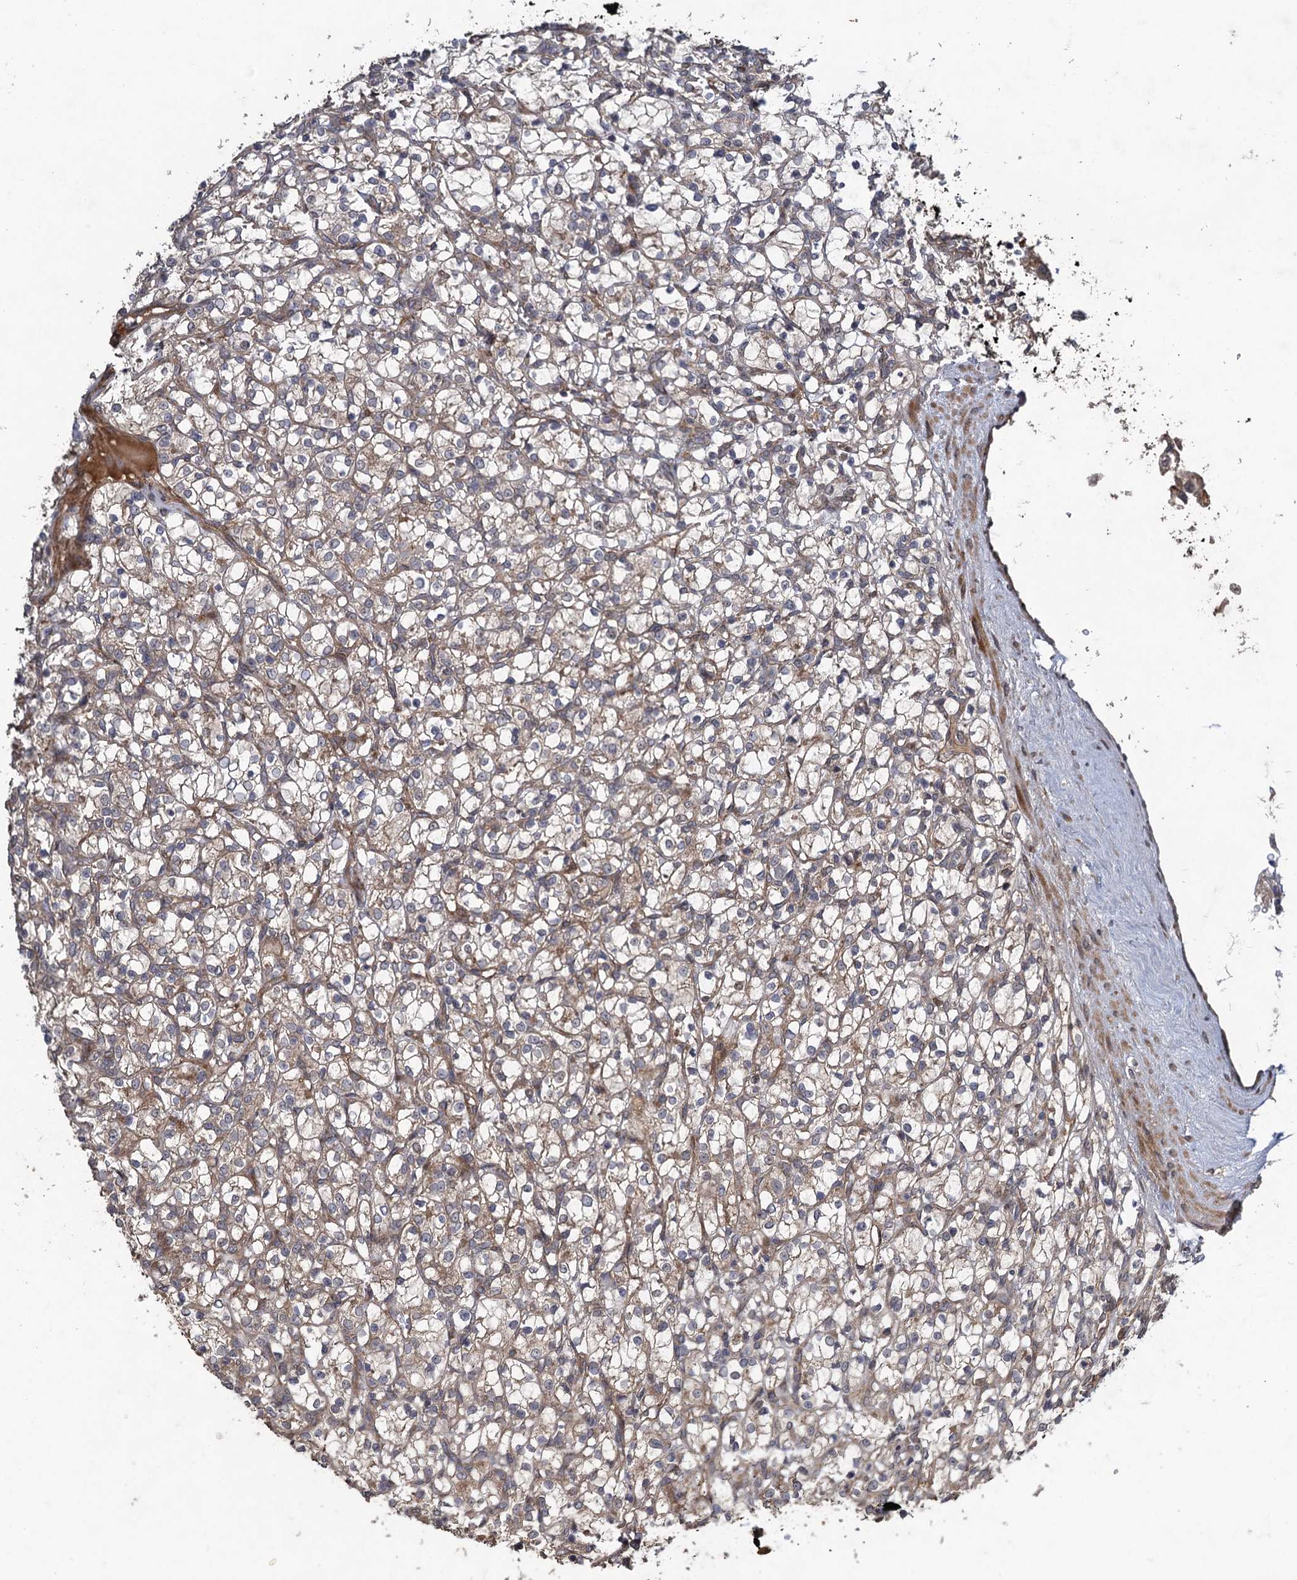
{"staining": {"intensity": "weak", "quantity": "<25%", "location": "cytoplasmic/membranous"}, "tissue": "renal cancer", "cell_type": "Tumor cells", "image_type": "cancer", "snomed": [{"axis": "morphology", "description": "Adenocarcinoma, NOS"}, {"axis": "topography", "description": "Kidney"}], "caption": "Immunohistochemistry (IHC) of human renal cancer exhibits no positivity in tumor cells.", "gene": "NUDT22", "patient": {"sex": "female", "age": 69}}